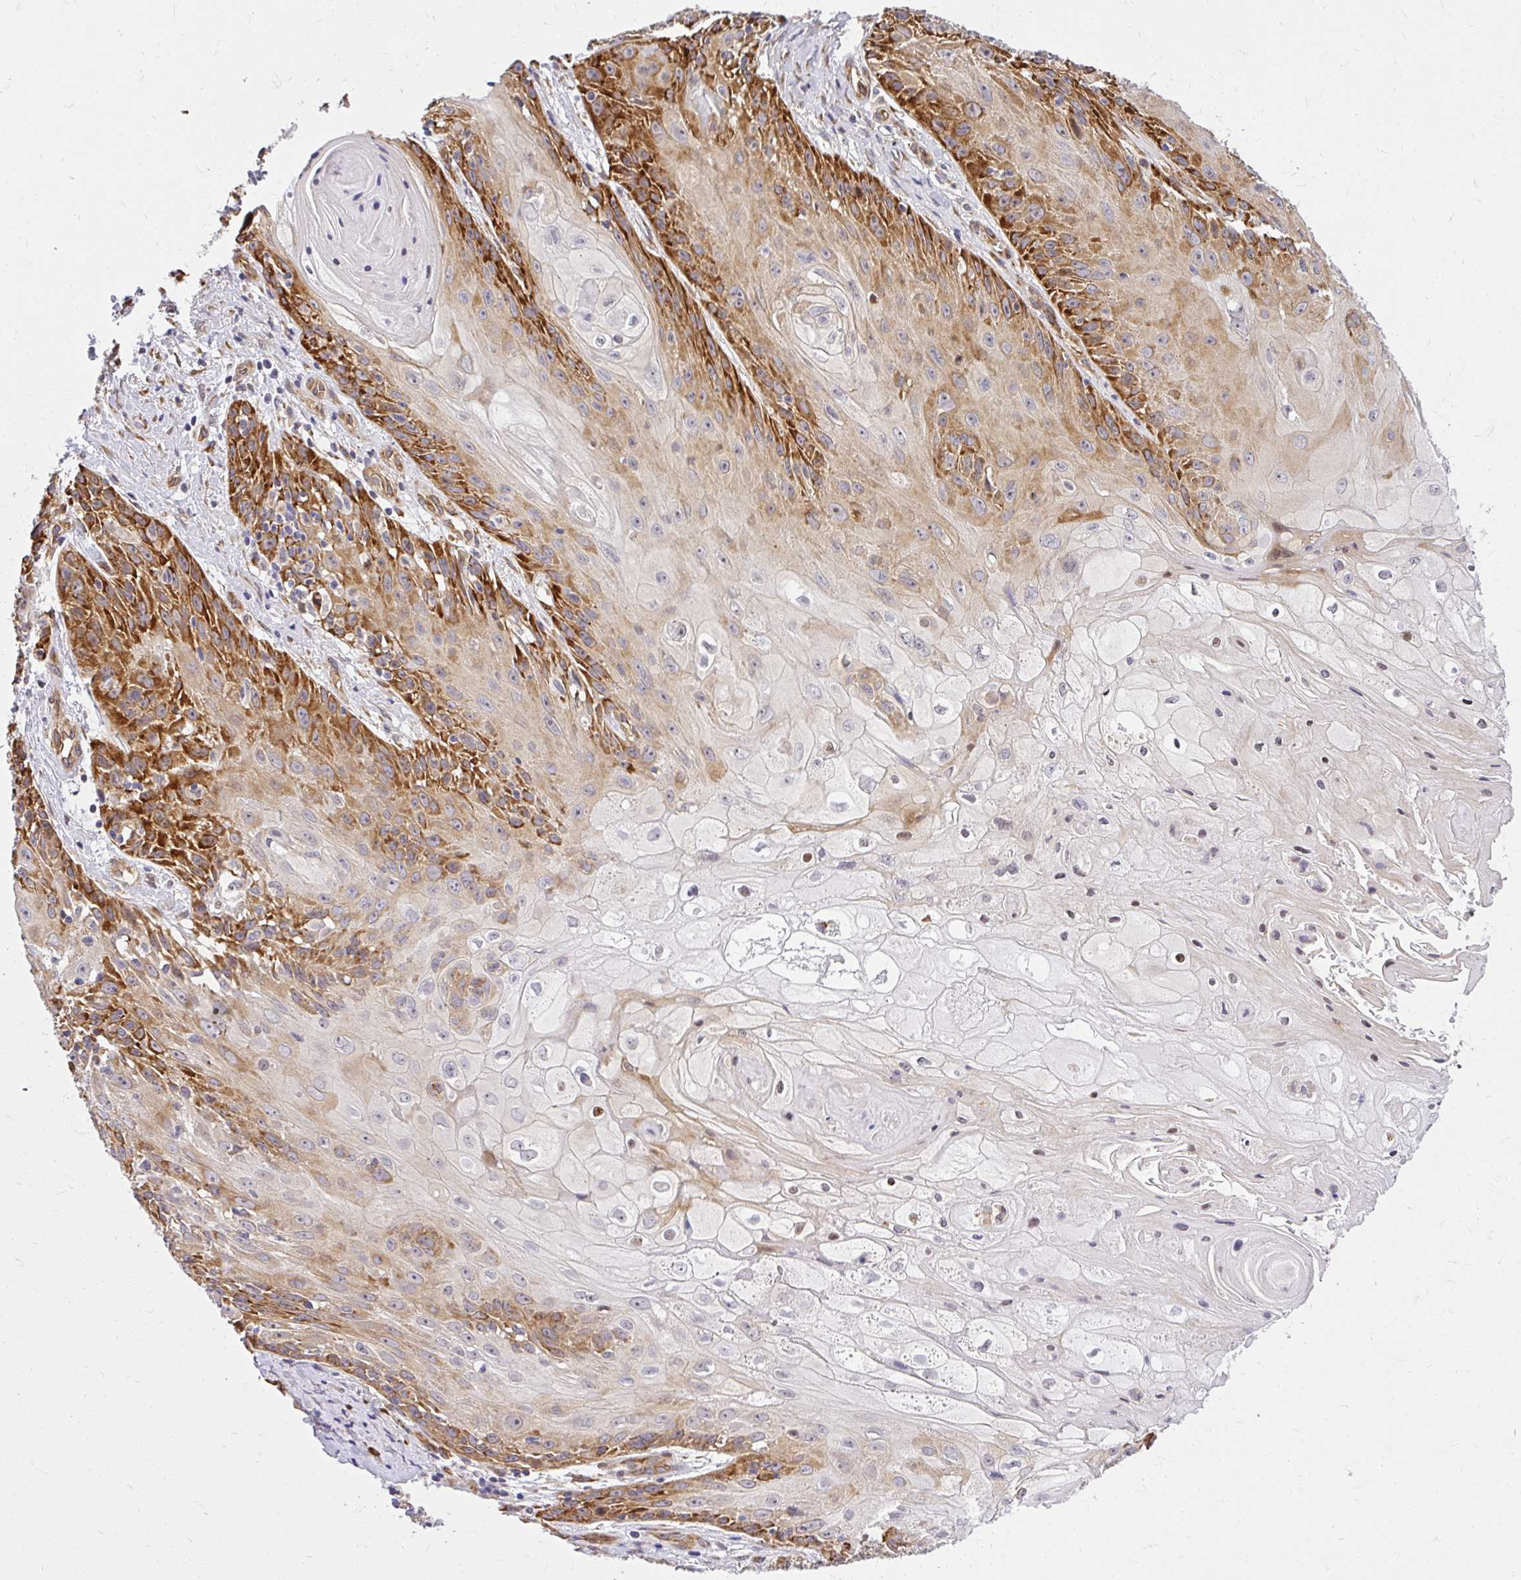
{"staining": {"intensity": "strong", "quantity": "<25%", "location": "cytoplasmic/membranous"}, "tissue": "skin cancer", "cell_type": "Tumor cells", "image_type": "cancer", "snomed": [{"axis": "morphology", "description": "Squamous cell carcinoma, NOS"}, {"axis": "topography", "description": "Skin"}, {"axis": "topography", "description": "Vulva"}], "caption": "Strong cytoplasmic/membranous expression is present in about <25% of tumor cells in skin cancer (squamous cell carcinoma). (Brightfield microscopy of DAB IHC at high magnification).", "gene": "RSKR", "patient": {"sex": "female", "age": 76}}